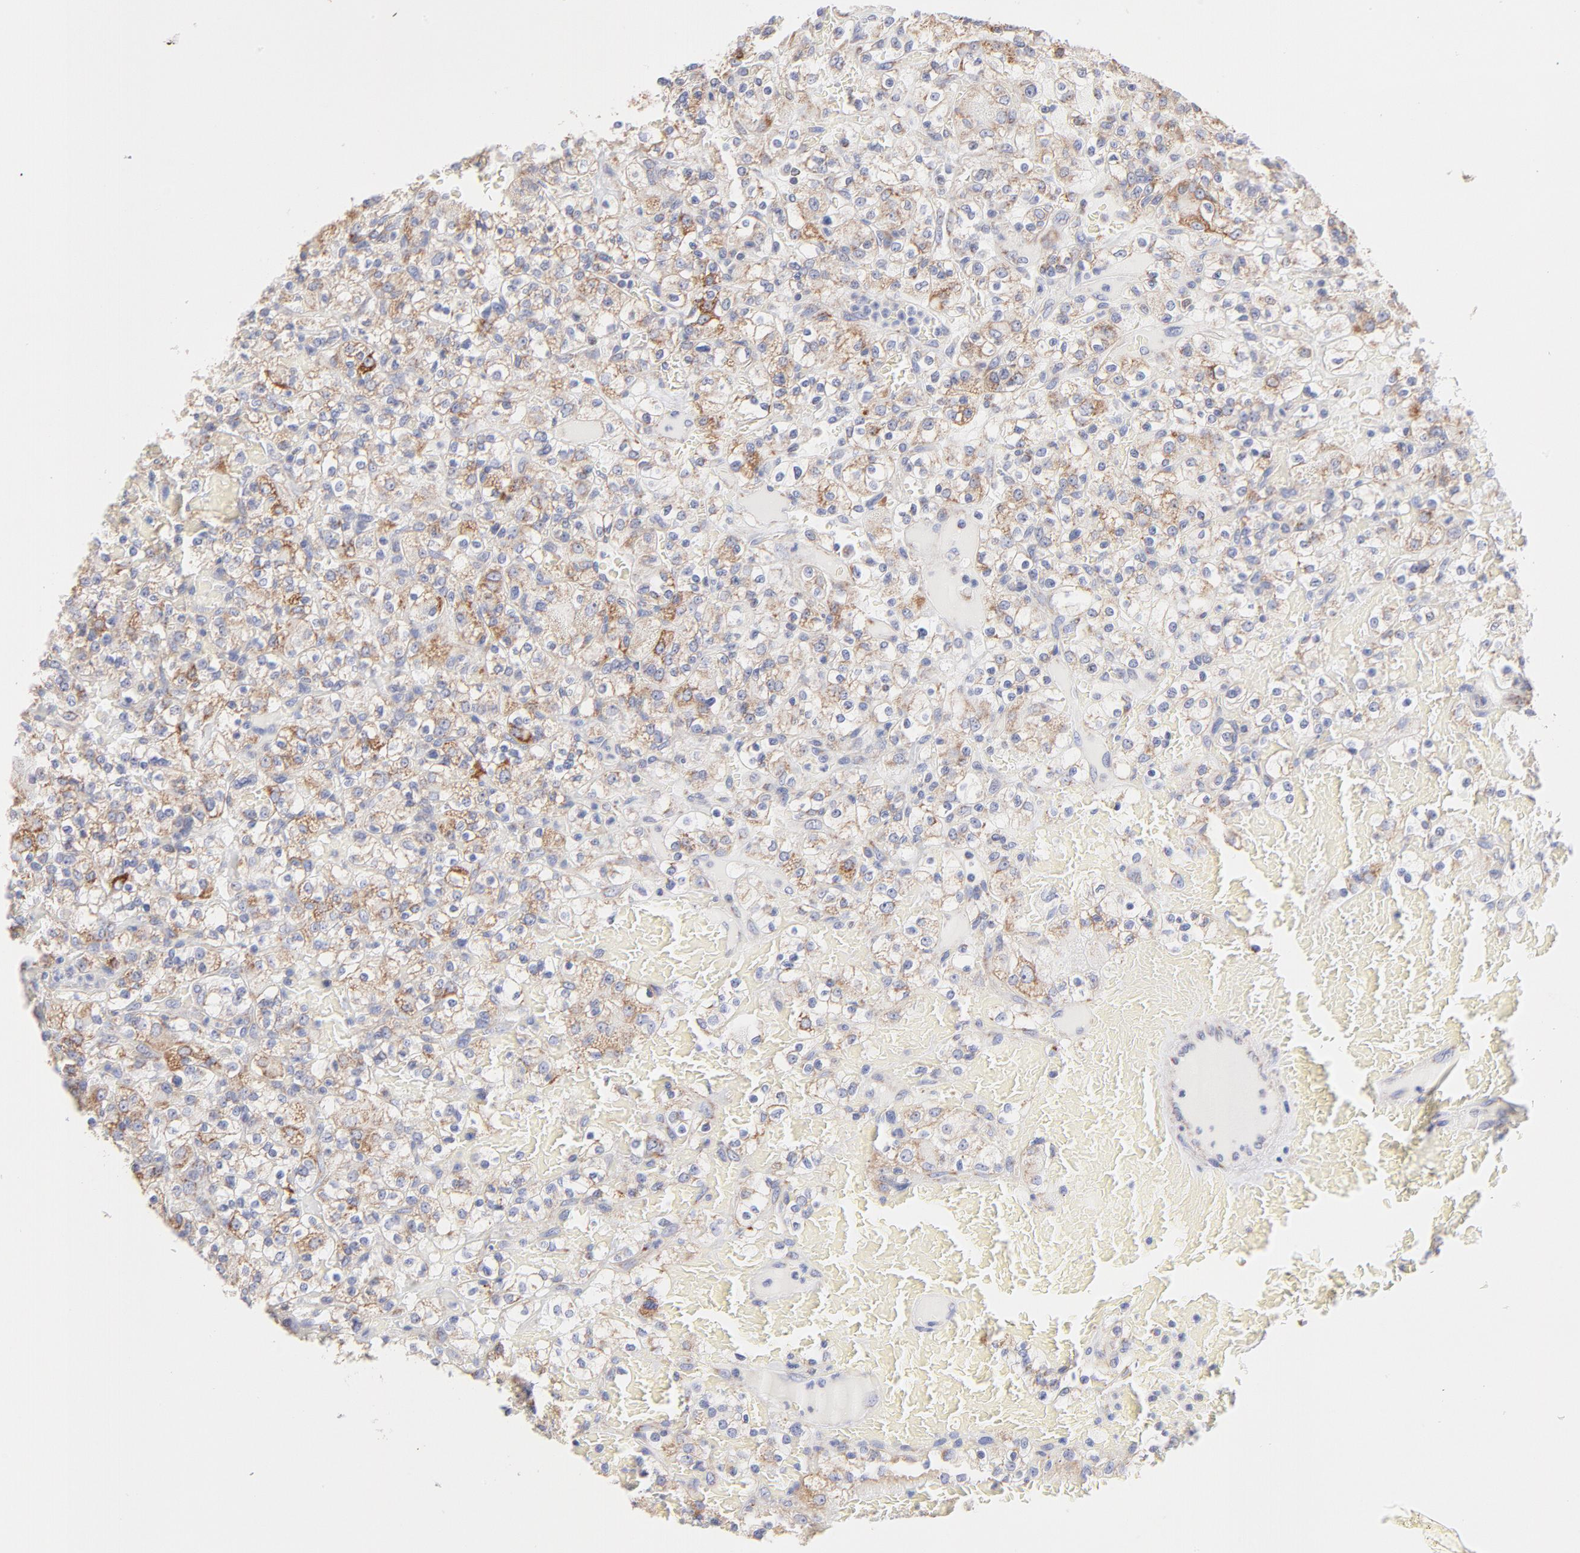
{"staining": {"intensity": "weak", "quantity": "<25%", "location": "cytoplasmic/membranous"}, "tissue": "renal cancer", "cell_type": "Tumor cells", "image_type": "cancer", "snomed": [{"axis": "morphology", "description": "Normal tissue, NOS"}, {"axis": "morphology", "description": "Adenocarcinoma, NOS"}, {"axis": "topography", "description": "Kidney"}], "caption": "Immunohistochemistry (IHC) micrograph of adenocarcinoma (renal) stained for a protein (brown), which demonstrates no expression in tumor cells.", "gene": "TIMM8A", "patient": {"sex": "female", "age": 72}}